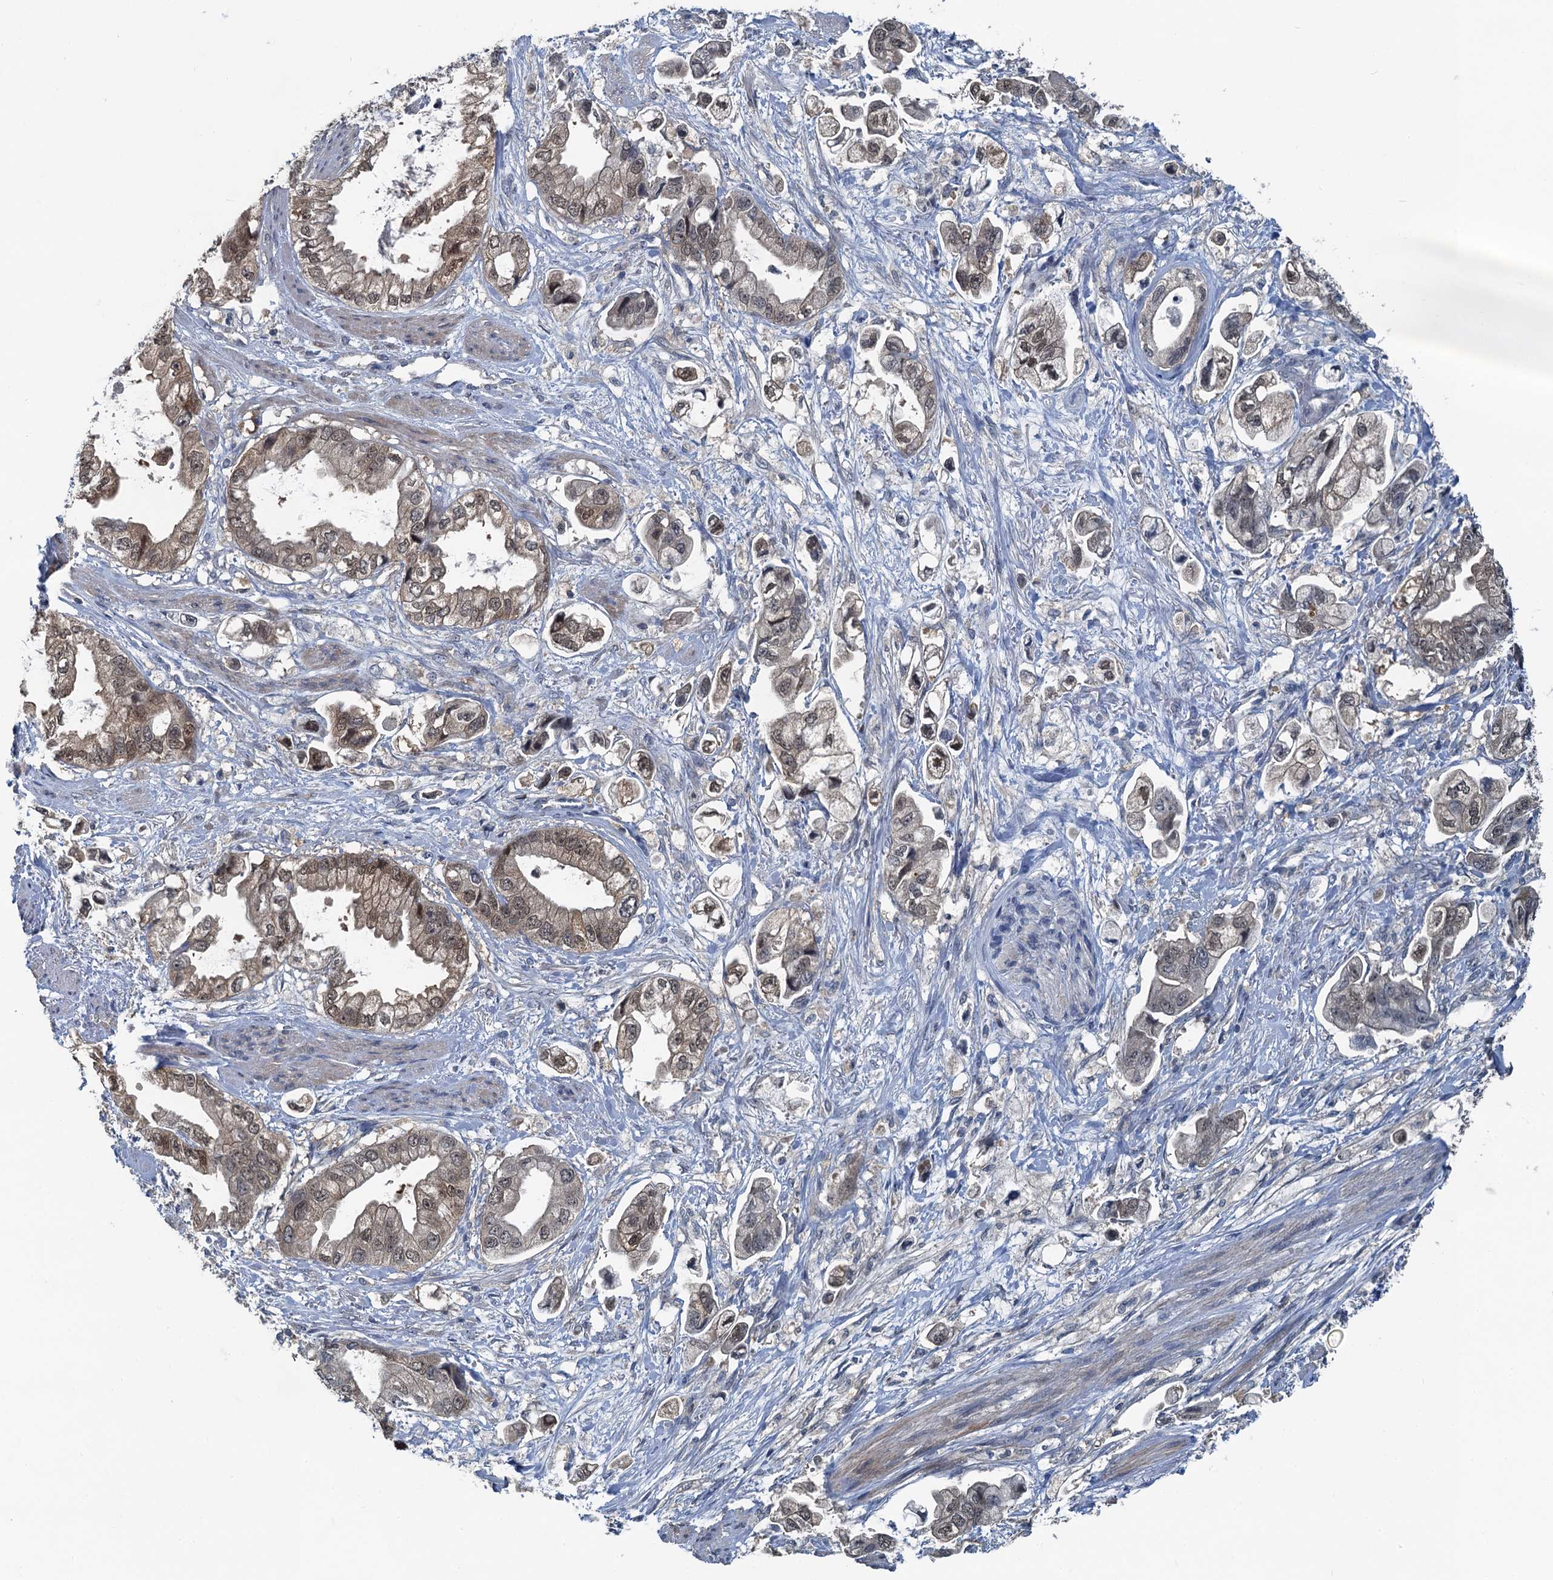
{"staining": {"intensity": "weak", "quantity": ">75%", "location": "cytoplasmic/membranous,nuclear"}, "tissue": "stomach cancer", "cell_type": "Tumor cells", "image_type": "cancer", "snomed": [{"axis": "morphology", "description": "Adenocarcinoma, NOS"}, {"axis": "topography", "description": "Stomach"}], "caption": "Immunohistochemistry (IHC) photomicrograph of neoplastic tissue: stomach cancer stained using immunohistochemistry displays low levels of weak protein expression localized specifically in the cytoplasmic/membranous and nuclear of tumor cells, appearing as a cytoplasmic/membranous and nuclear brown color.", "gene": "GCLM", "patient": {"sex": "male", "age": 62}}